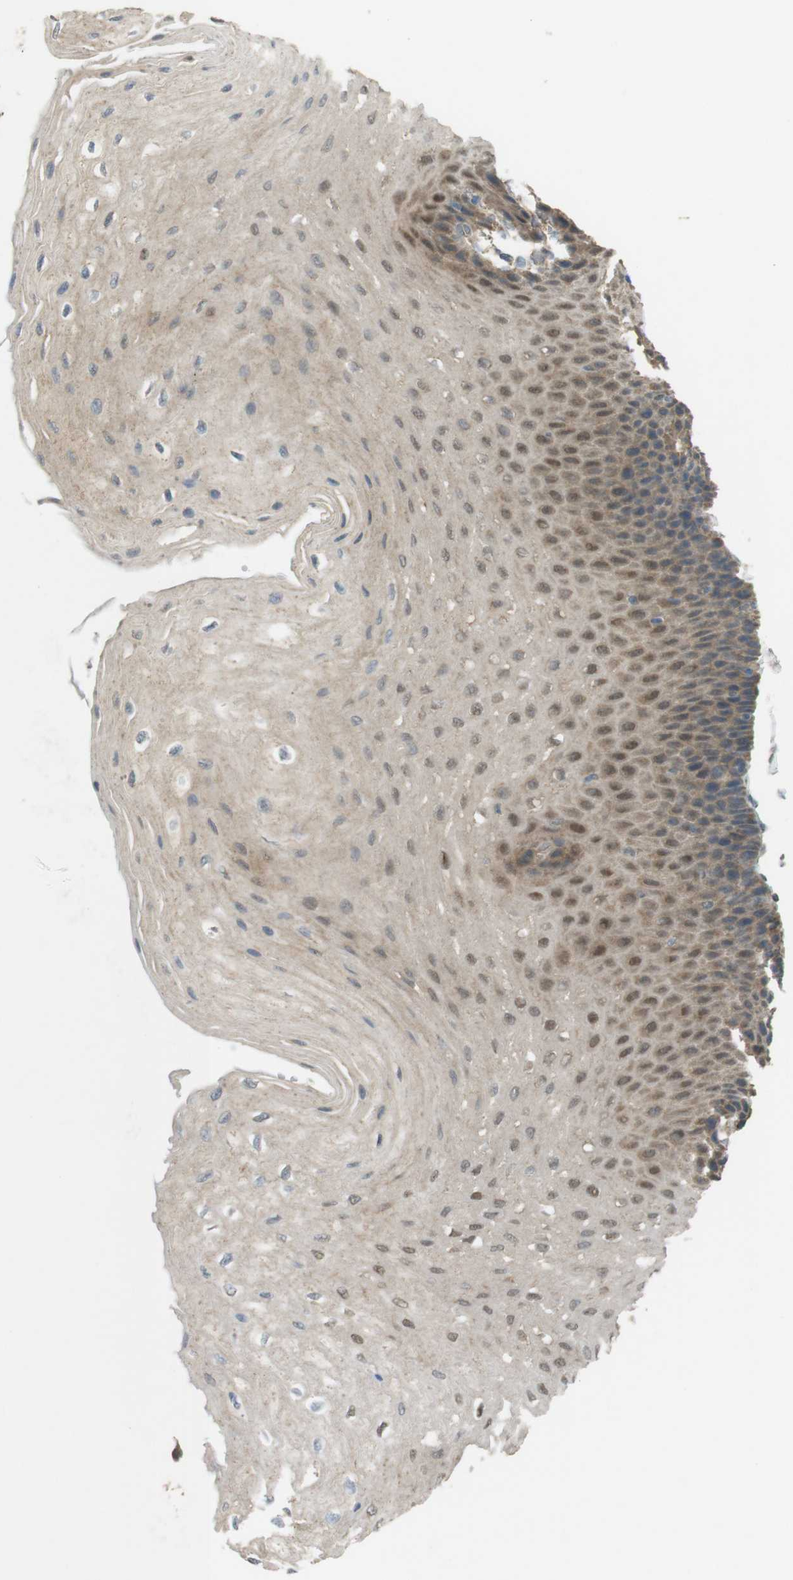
{"staining": {"intensity": "moderate", "quantity": ">75%", "location": "cytoplasmic/membranous,nuclear"}, "tissue": "esophagus", "cell_type": "Squamous epithelial cells", "image_type": "normal", "snomed": [{"axis": "morphology", "description": "Normal tissue, NOS"}, {"axis": "topography", "description": "Esophagus"}], "caption": "Immunohistochemical staining of unremarkable human esophagus reveals medium levels of moderate cytoplasmic/membranous,nuclear expression in approximately >75% of squamous epithelial cells. (DAB (3,3'-diaminobenzidine) IHC with brightfield microscopy, high magnification).", "gene": "ZDHHC20", "patient": {"sex": "female", "age": 72}}